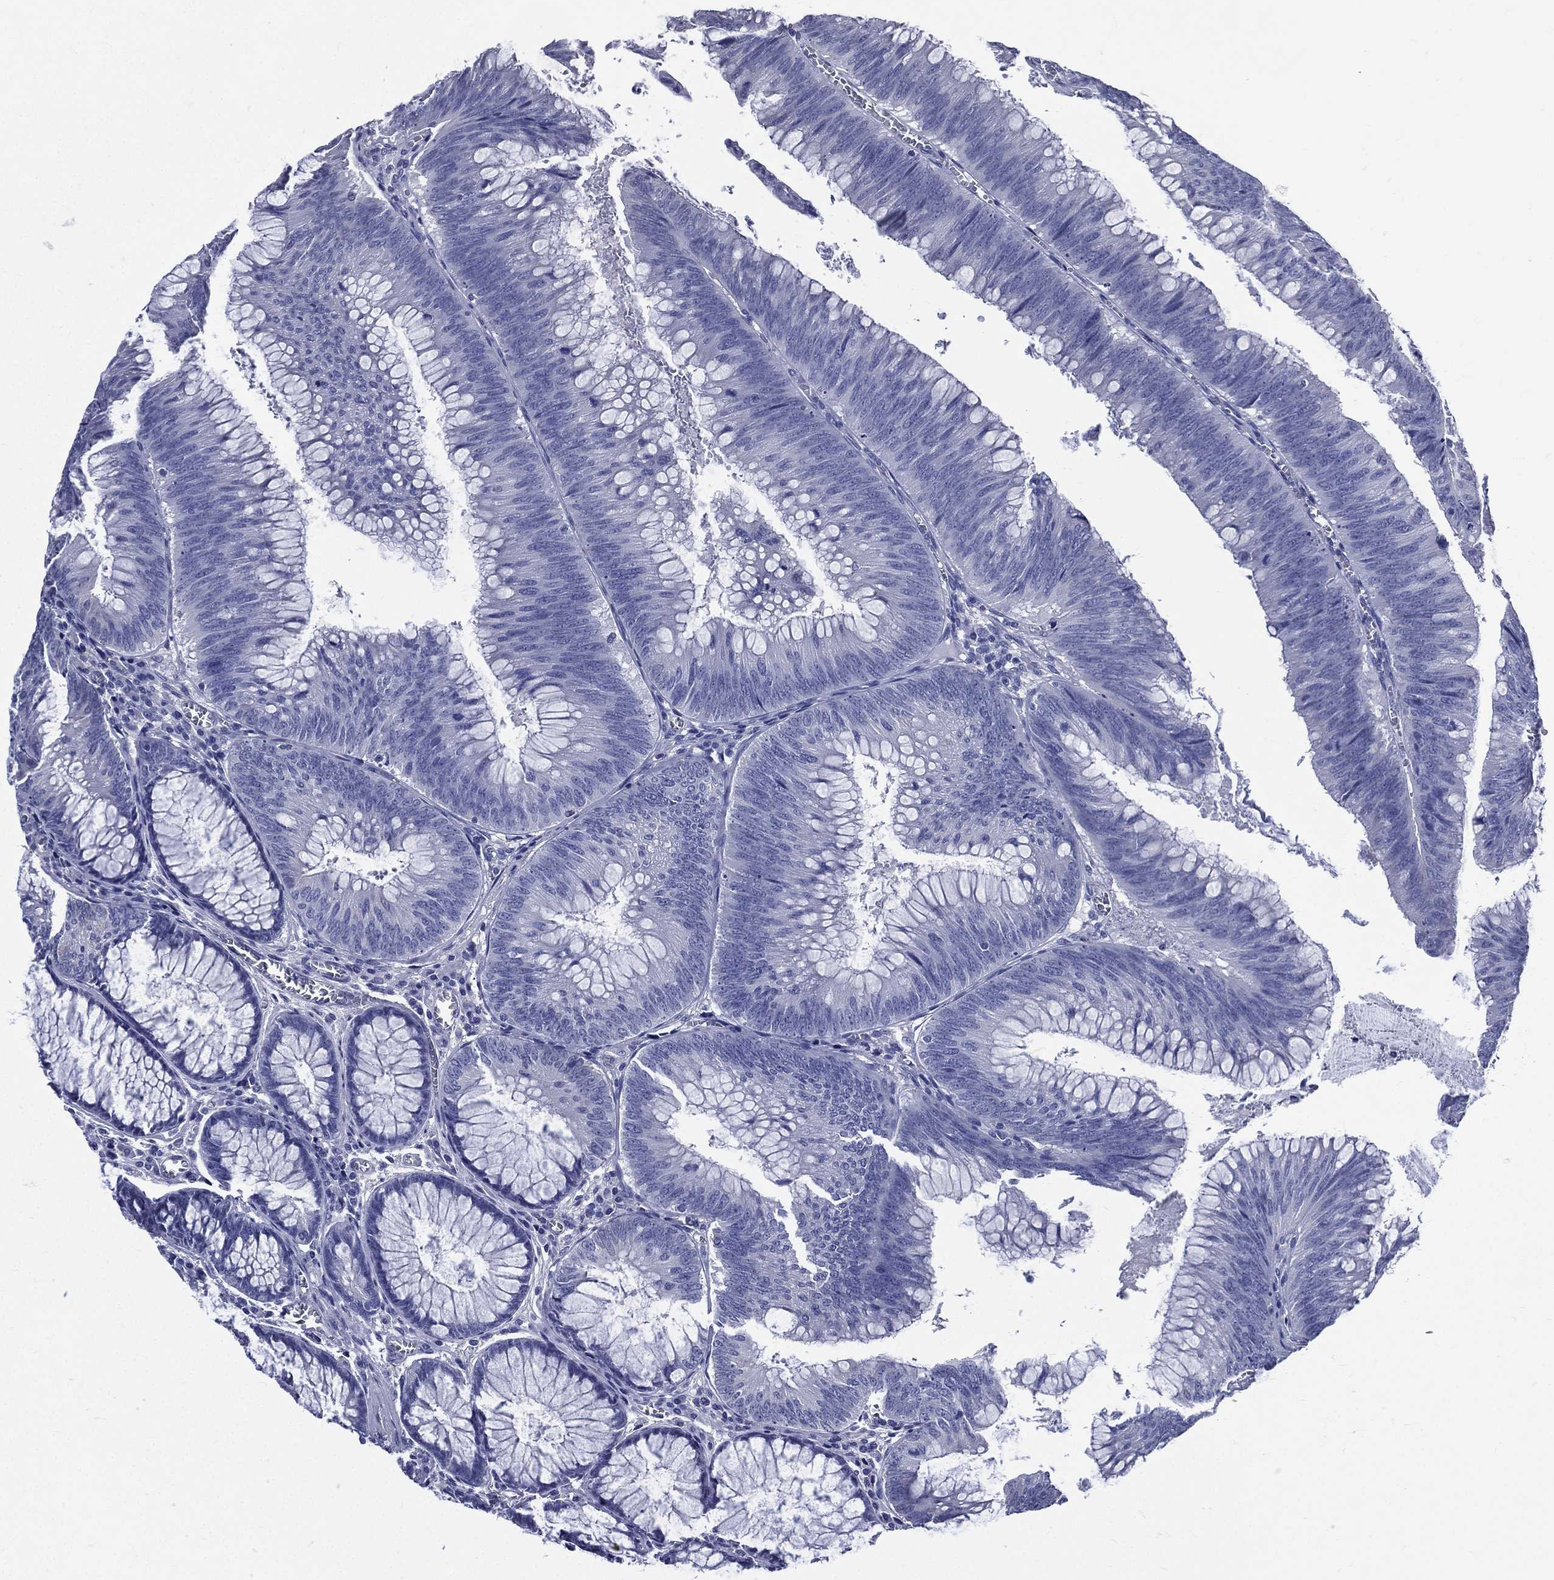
{"staining": {"intensity": "negative", "quantity": "none", "location": "none"}, "tissue": "colorectal cancer", "cell_type": "Tumor cells", "image_type": "cancer", "snomed": [{"axis": "morphology", "description": "Adenocarcinoma, NOS"}, {"axis": "topography", "description": "Rectum"}], "caption": "This is an immunohistochemistry photomicrograph of colorectal cancer (adenocarcinoma). There is no expression in tumor cells.", "gene": "DPYS", "patient": {"sex": "female", "age": 72}}